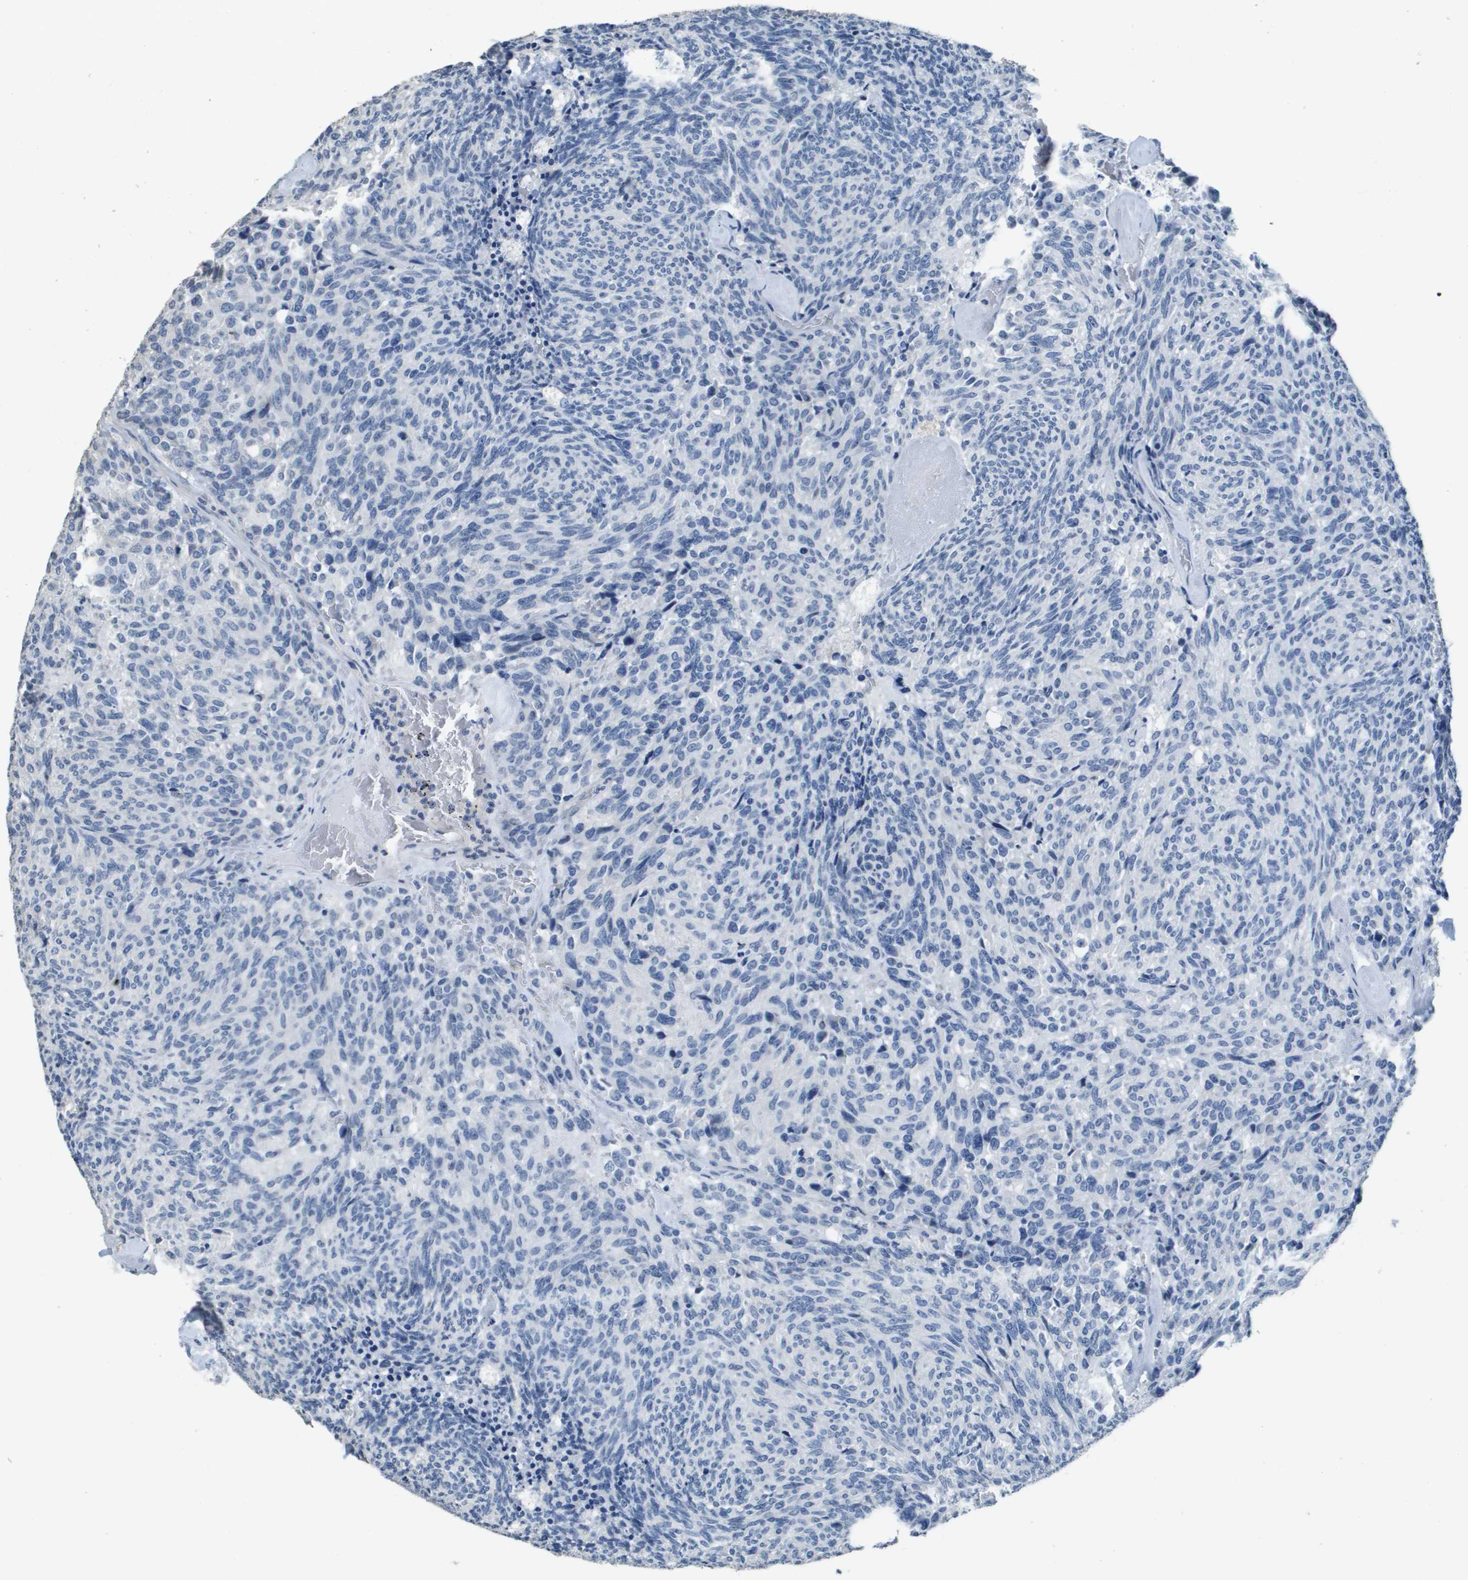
{"staining": {"intensity": "negative", "quantity": "none", "location": "none"}, "tissue": "carcinoid", "cell_type": "Tumor cells", "image_type": "cancer", "snomed": [{"axis": "morphology", "description": "Carcinoid, malignant, NOS"}, {"axis": "topography", "description": "Pancreas"}], "caption": "A photomicrograph of carcinoid stained for a protein exhibits no brown staining in tumor cells.", "gene": "MT3", "patient": {"sex": "female", "age": 54}}